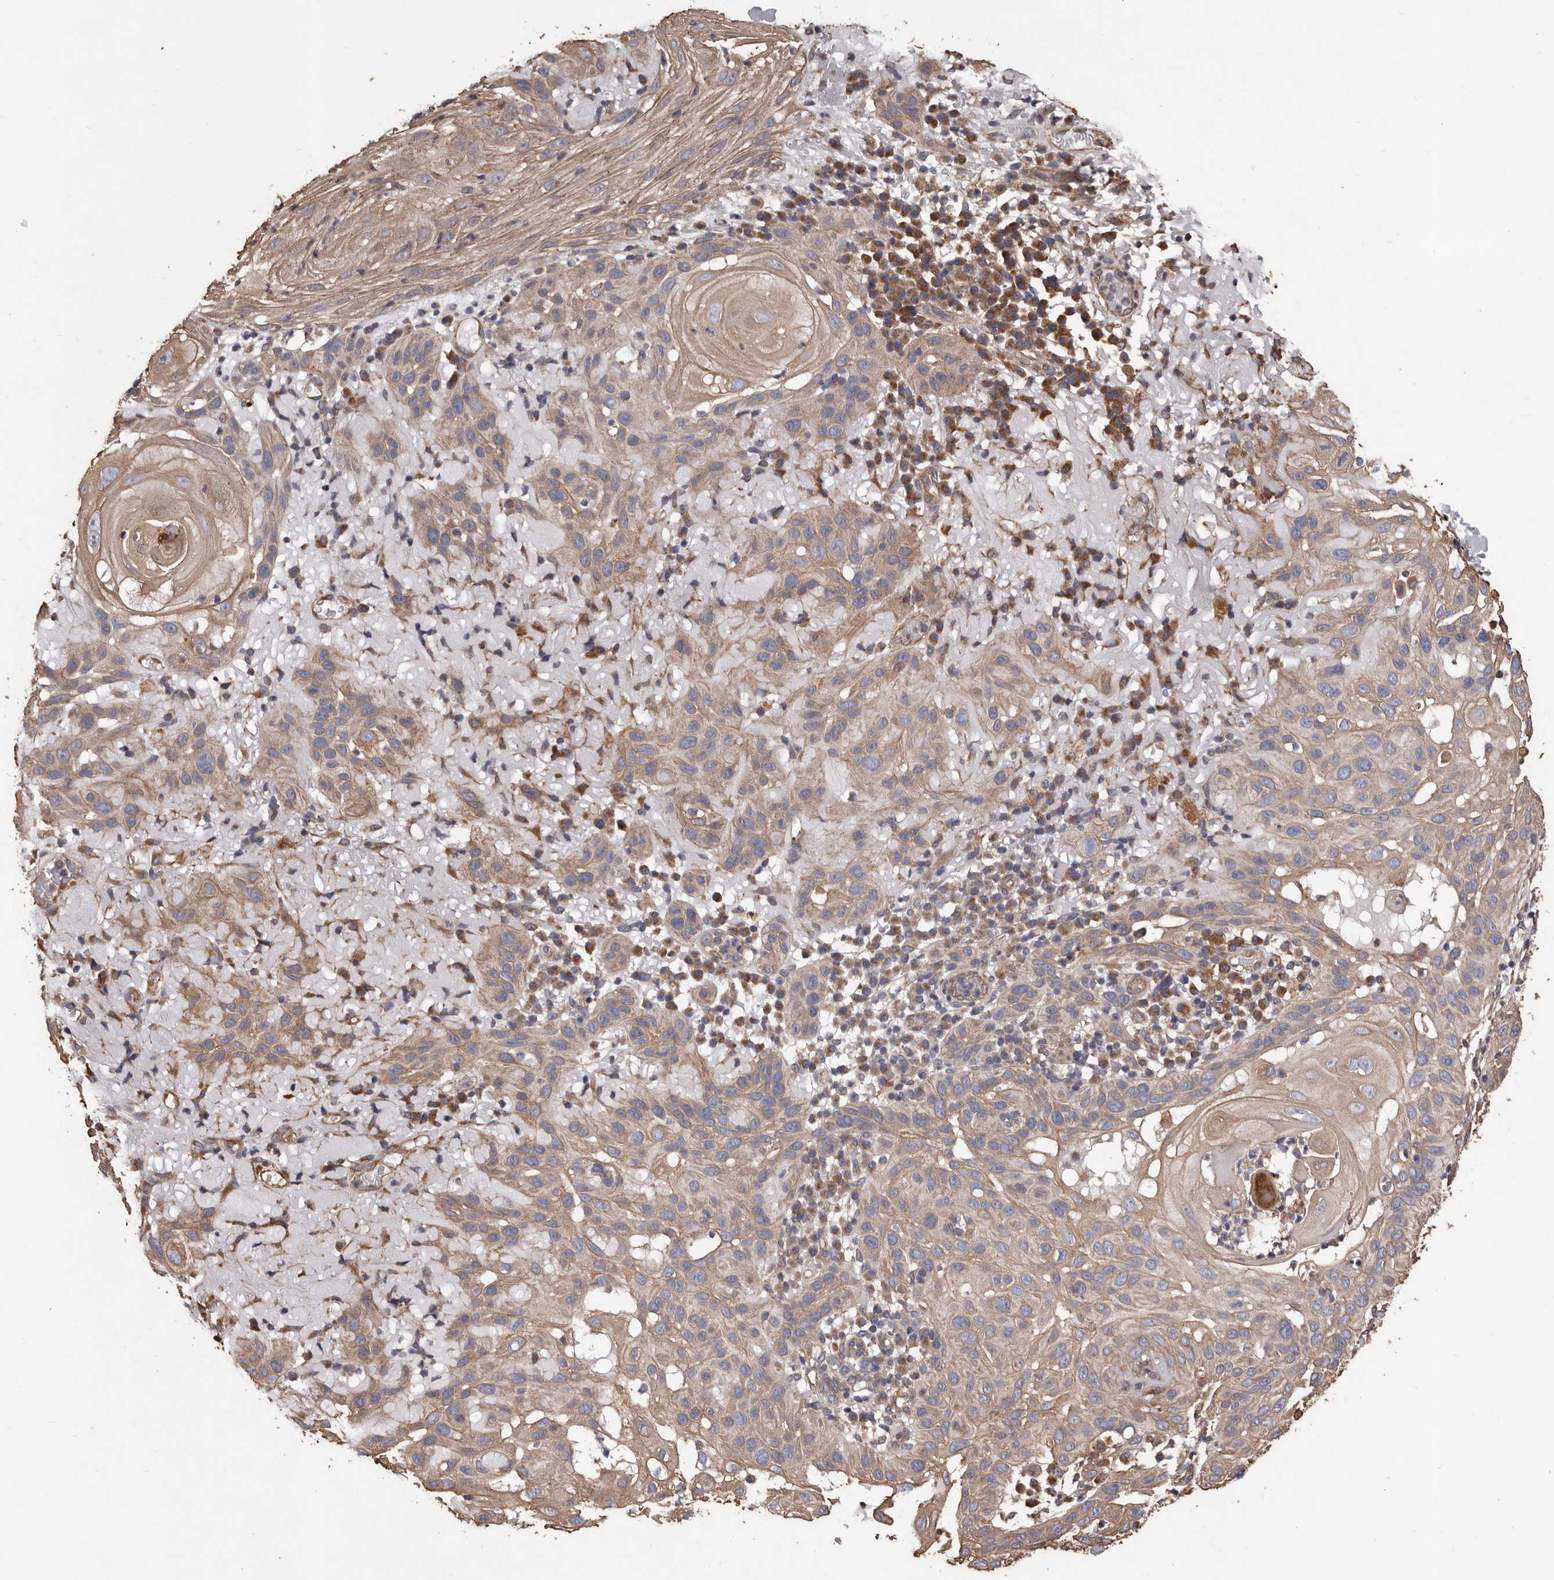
{"staining": {"intensity": "moderate", "quantity": ">75%", "location": "cytoplasmic/membranous"}, "tissue": "skin cancer", "cell_type": "Tumor cells", "image_type": "cancer", "snomed": [{"axis": "morphology", "description": "Normal tissue, NOS"}, {"axis": "morphology", "description": "Squamous cell carcinoma, NOS"}, {"axis": "topography", "description": "Skin"}], "caption": "The photomicrograph displays immunohistochemical staining of skin cancer (squamous cell carcinoma). There is moderate cytoplasmic/membranous staining is present in approximately >75% of tumor cells.", "gene": "CEP104", "patient": {"sex": "female", "age": 96}}